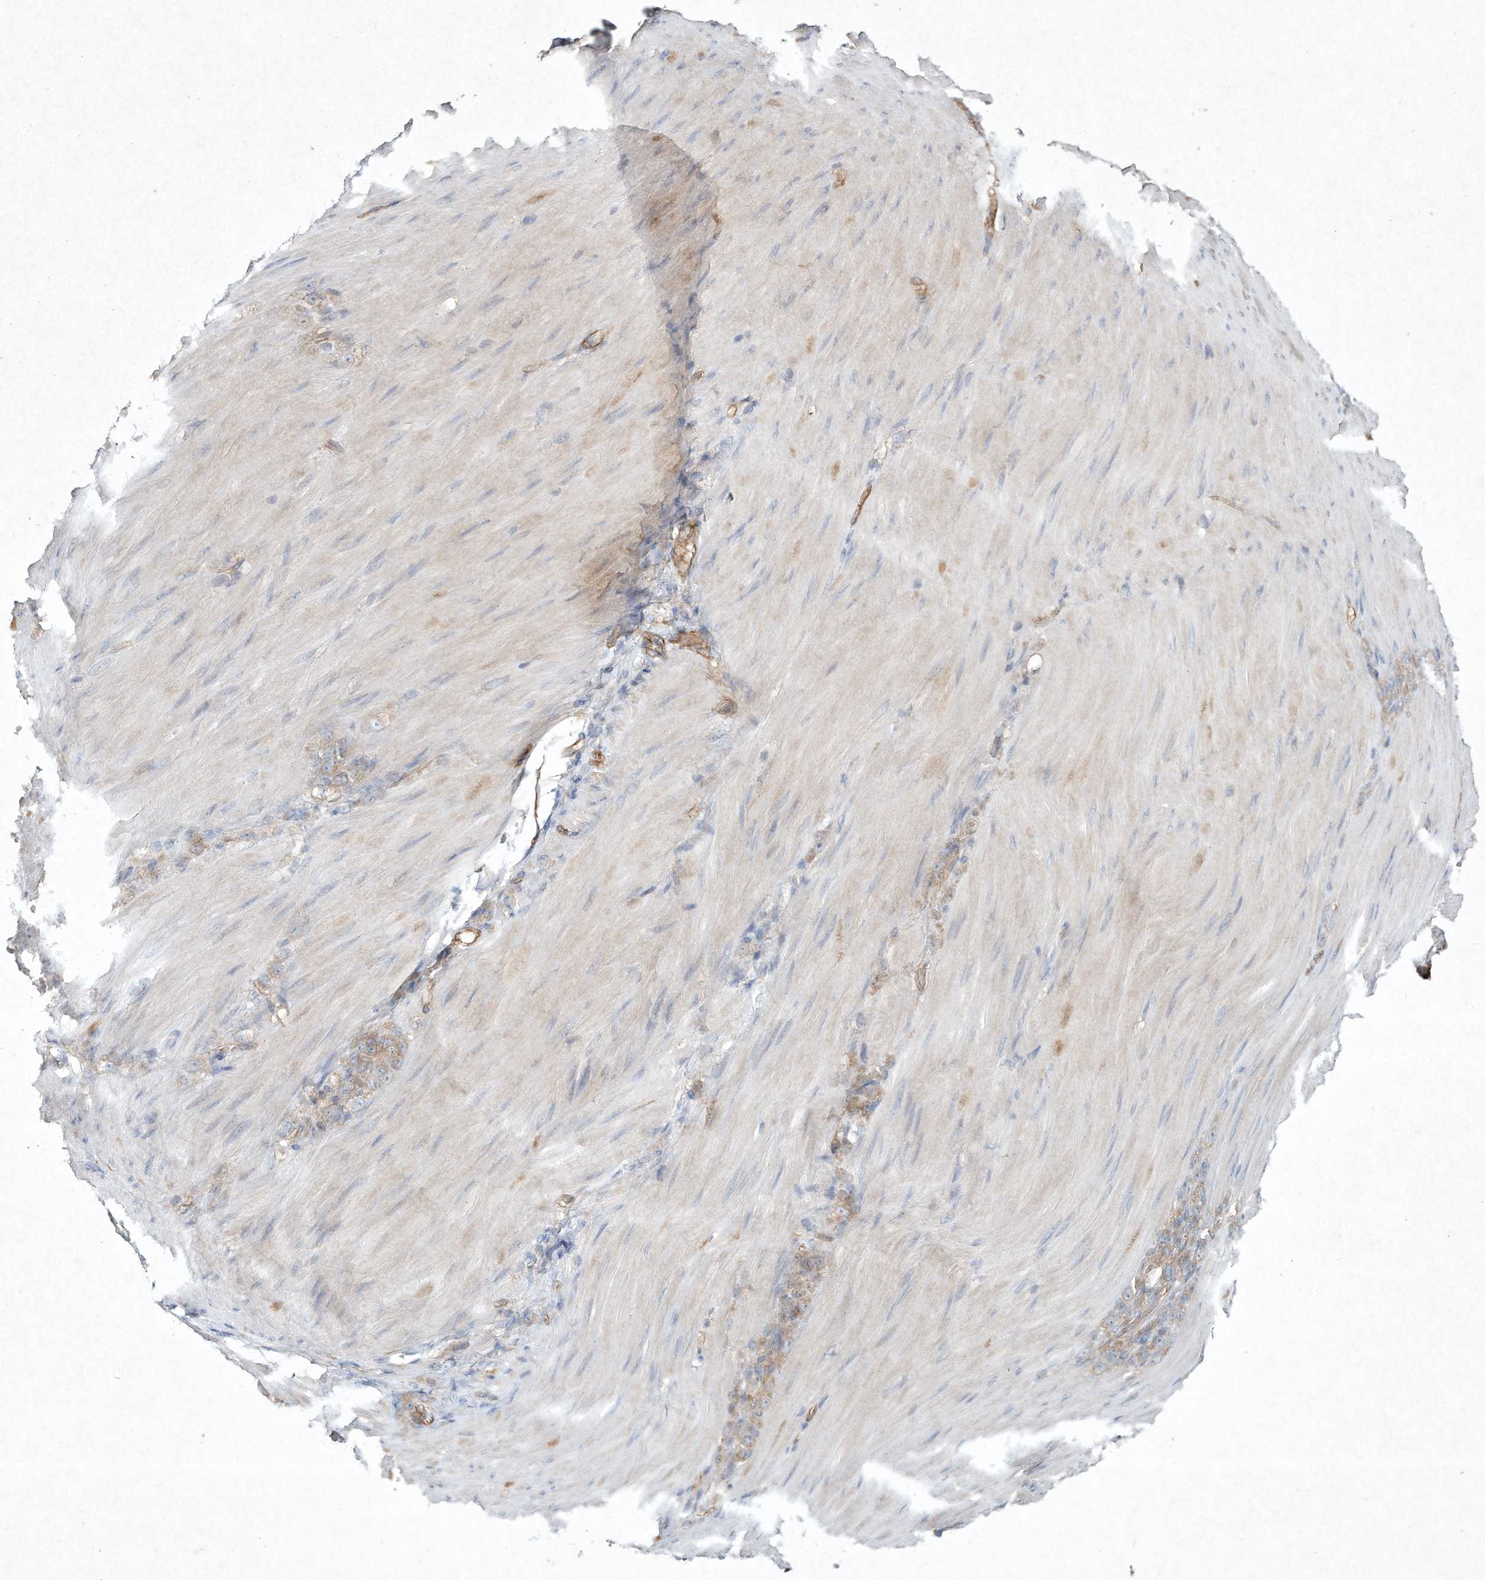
{"staining": {"intensity": "weak", "quantity": ">75%", "location": "cytoplasmic/membranous"}, "tissue": "stomach cancer", "cell_type": "Tumor cells", "image_type": "cancer", "snomed": [{"axis": "morphology", "description": "Normal tissue, NOS"}, {"axis": "morphology", "description": "Adenocarcinoma, NOS"}, {"axis": "topography", "description": "Stomach"}], "caption": "Protein staining by IHC exhibits weak cytoplasmic/membranous positivity in approximately >75% of tumor cells in adenocarcinoma (stomach).", "gene": "HTR5A", "patient": {"sex": "male", "age": 82}}